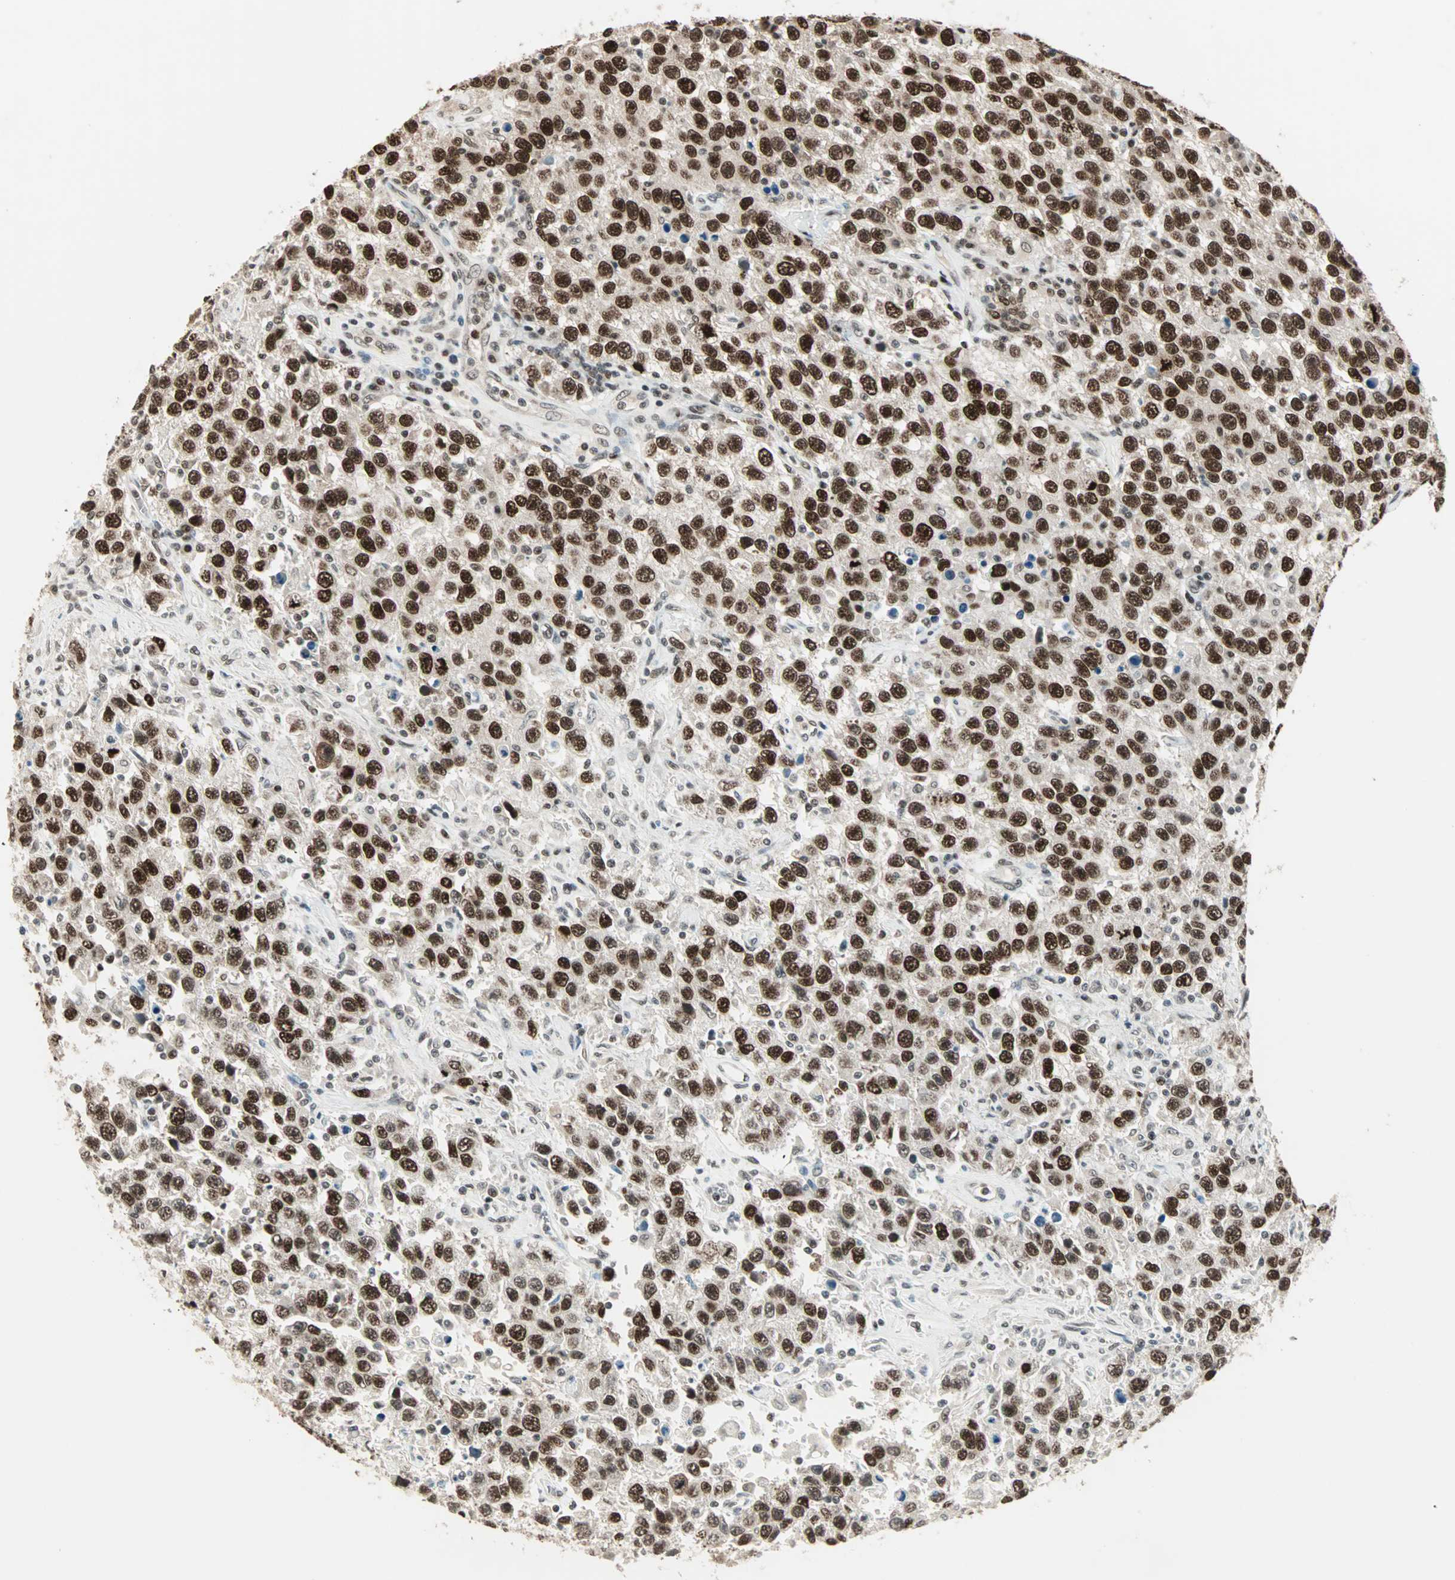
{"staining": {"intensity": "strong", "quantity": ">75%", "location": "nuclear"}, "tissue": "testis cancer", "cell_type": "Tumor cells", "image_type": "cancer", "snomed": [{"axis": "morphology", "description": "Seminoma, NOS"}, {"axis": "topography", "description": "Testis"}], "caption": "This micrograph displays IHC staining of seminoma (testis), with high strong nuclear positivity in approximately >75% of tumor cells.", "gene": "MDC1", "patient": {"sex": "male", "age": 41}}